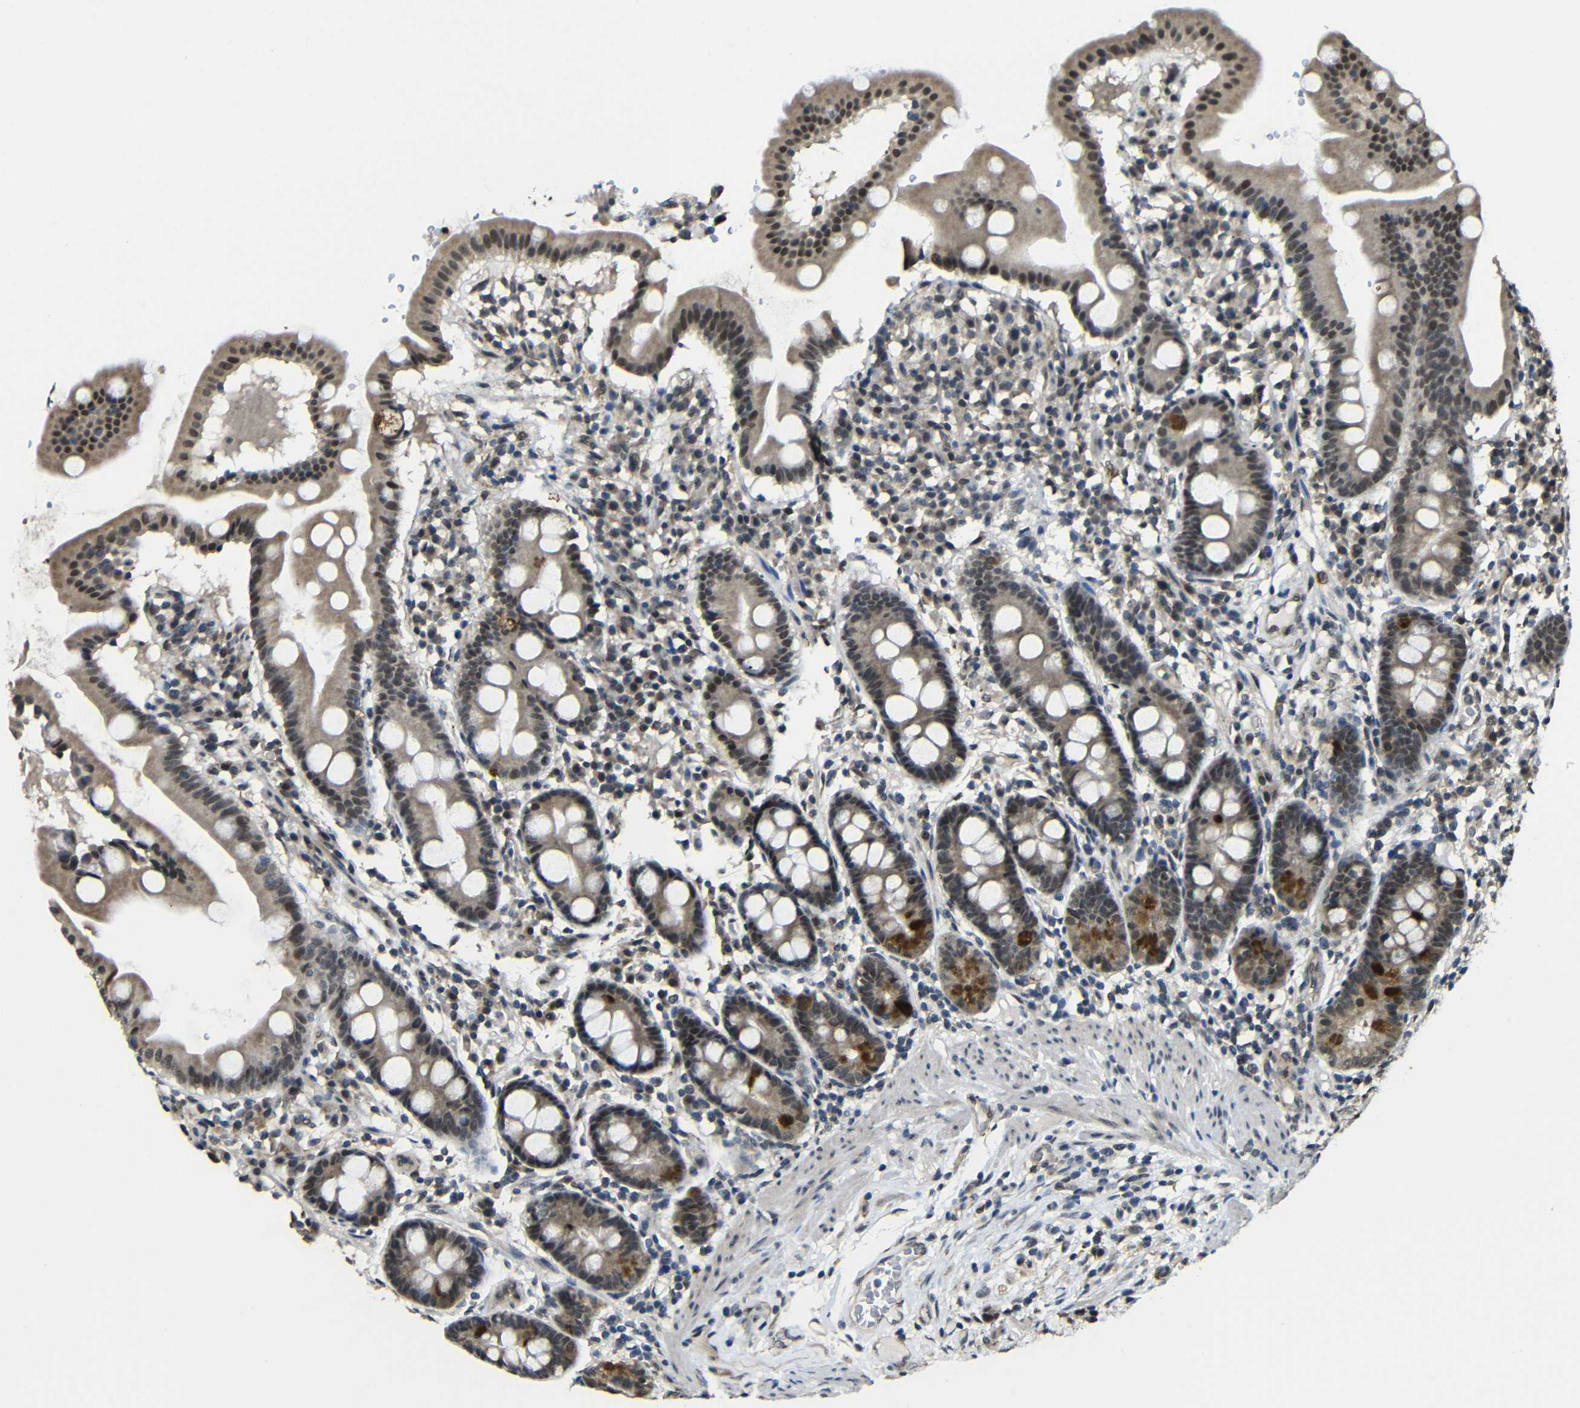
{"staining": {"intensity": "moderate", "quantity": ">75%", "location": "cytoplasmic/membranous,nuclear"}, "tissue": "duodenum", "cell_type": "Glandular cells", "image_type": "normal", "snomed": [{"axis": "morphology", "description": "Normal tissue, NOS"}, {"axis": "topography", "description": "Duodenum"}], "caption": "Immunohistochemical staining of normal human duodenum exhibits moderate cytoplasmic/membranous,nuclear protein positivity in approximately >75% of glandular cells. (DAB (3,3'-diaminobenzidine) = brown stain, brightfield microscopy at high magnification).", "gene": "FAM172A", "patient": {"sex": "male", "age": 50}}